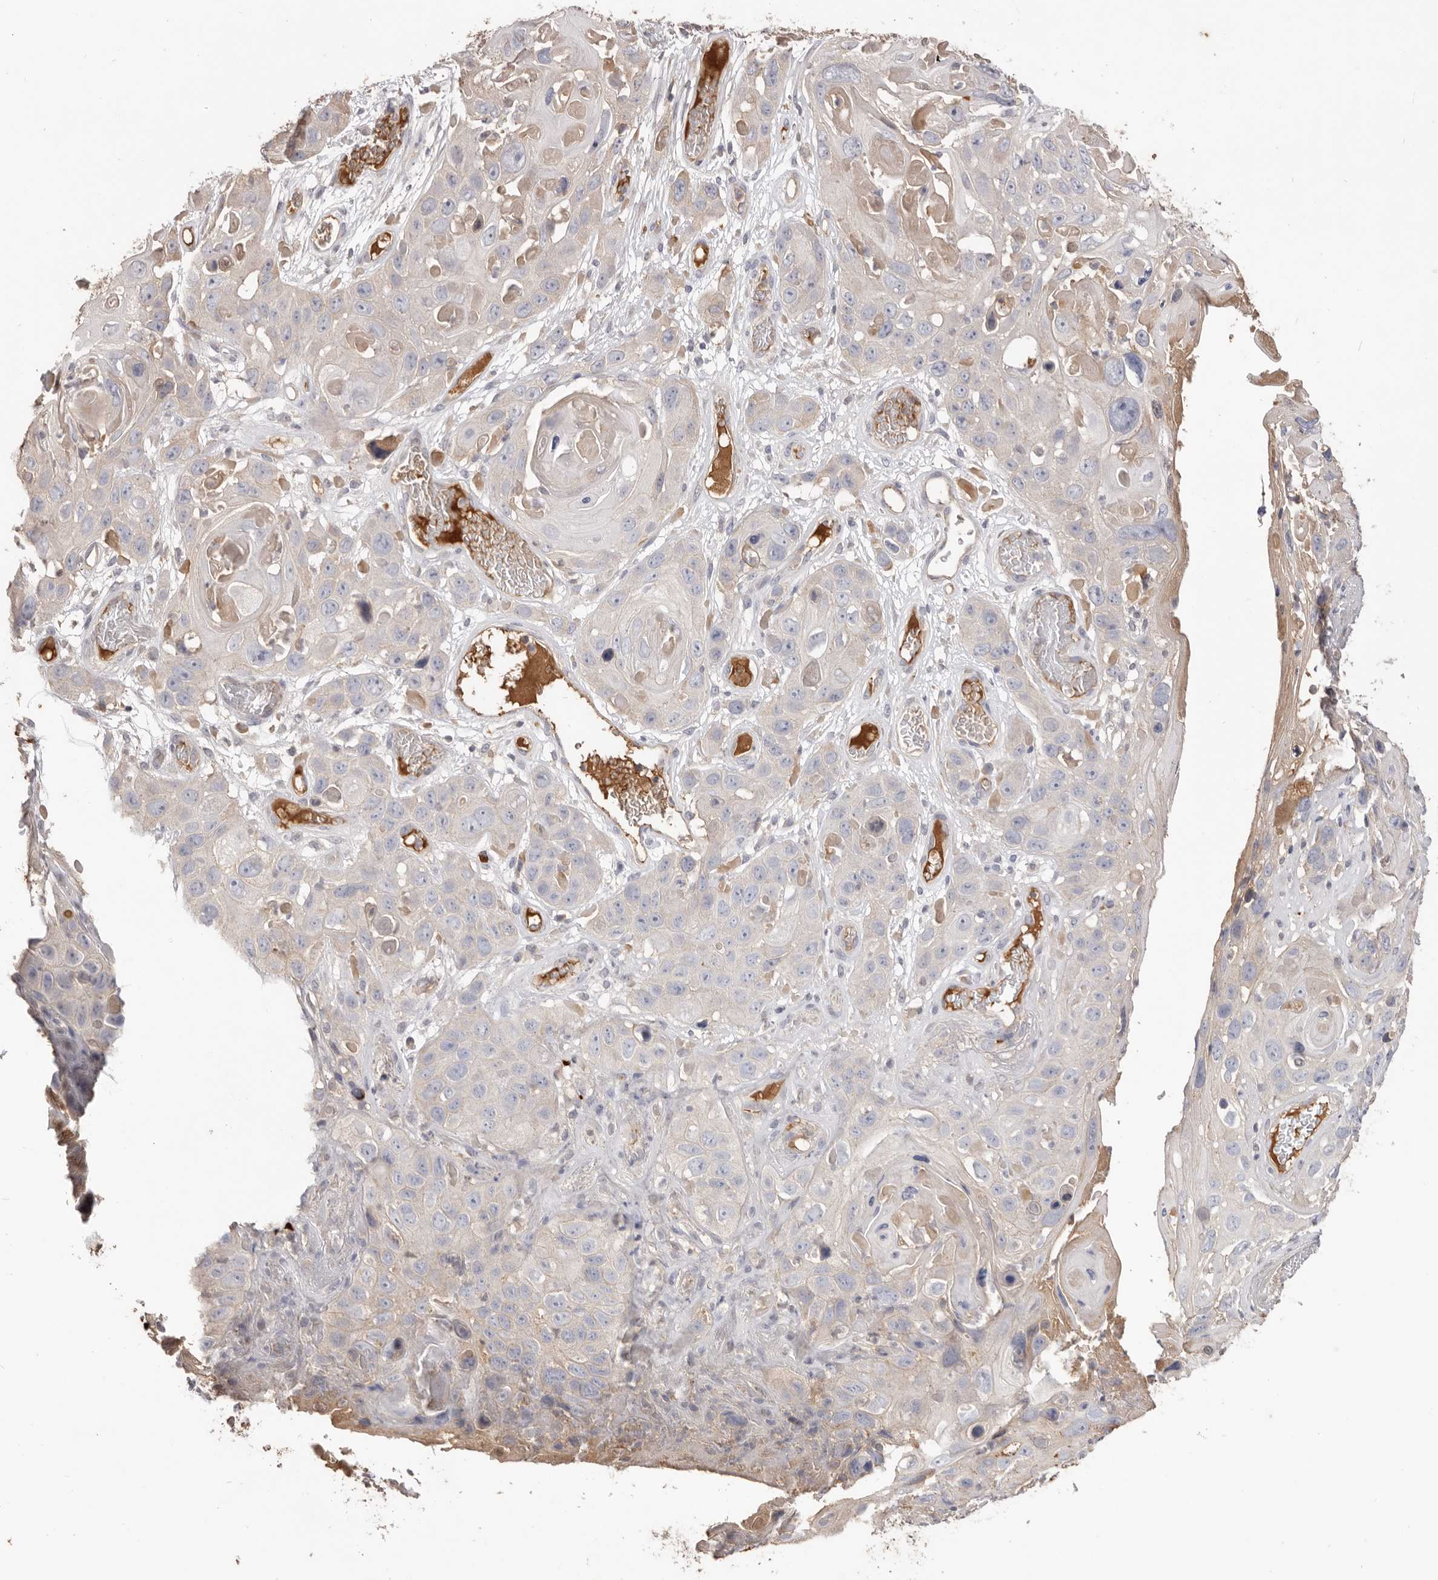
{"staining": {"intensity": "negative", "quantity": "none", "location": "none"}, "tissue": "skin cancer", "cell_type": "Tumor cells", "image_type": "cancer", "snomed": [{"axis": "morphology", "description": "Squamous cell carcinoma, NOS"}, {"axis": "topography", "description": "Skin"}], "caption": "This is an immunohistochemistry (IHC) image of human squamous cell carcinoma (skin). There is no positivity in tumor cells.", "gene": "HCAR2", "patient": {"sex": "male", "age": 55}}